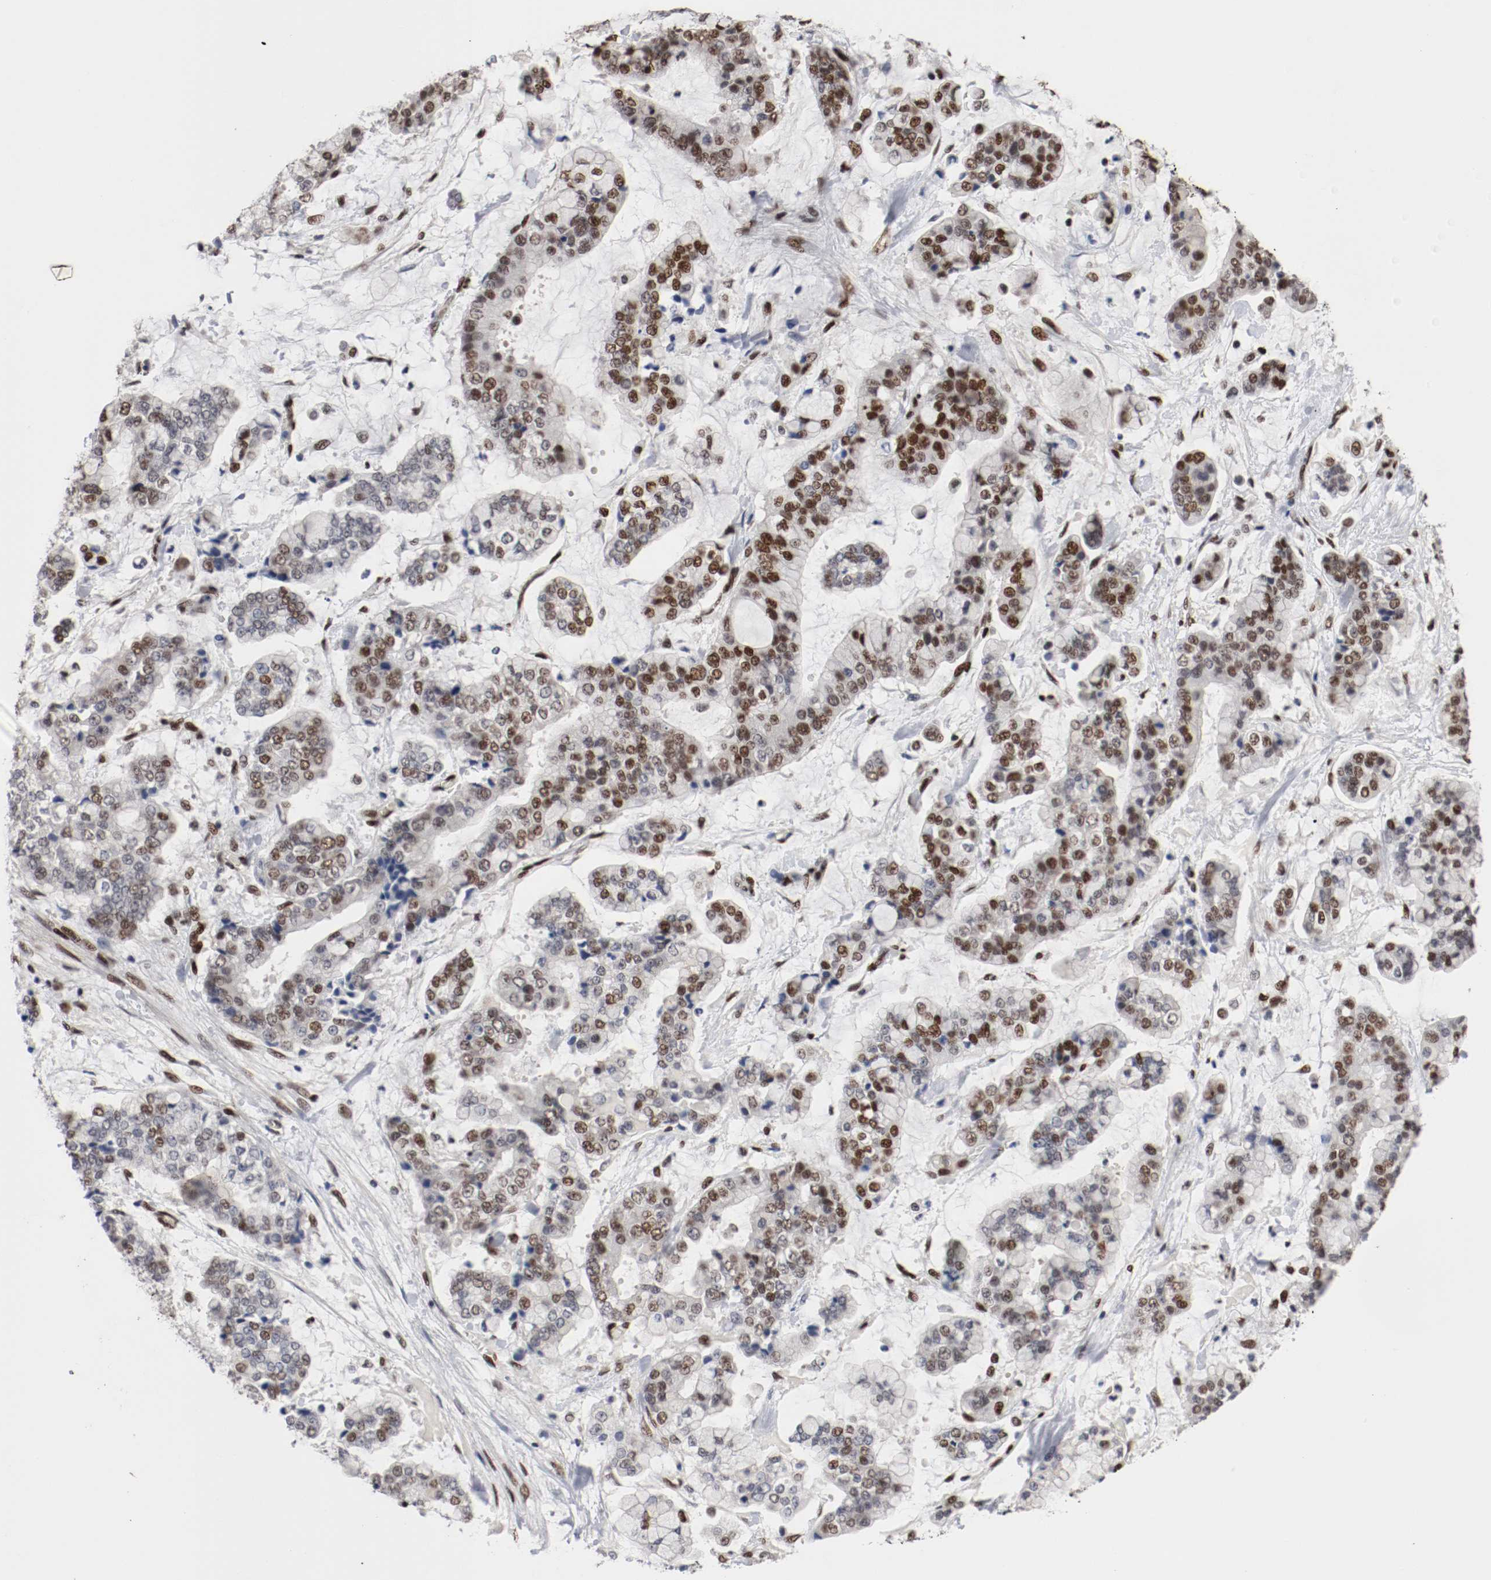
{"staining": {"intensity": "moderate", "quantity": "25%-75%", "location": "nuclear"}, "tissue": "stomach cancer", "cell_type": "Tumor cells", "image_type": "cancer", "snomed": [{"axis": "morphology", "description": "Normal tissue, NOS"}, {"axis": "morphology", "description": "Adenocarcinoma, NOS"}, {"axis": "topography", "description": "Stomach, upper"}, {"axis": "topography", "description": "Stomach"}], "caption": "Tumor cells display medium levels of moderate nuclear positivity in about 25%-75% of cells in stomach cancer. The protein is stained brown, and the nuclei are stained in blue (DAB (3,3'-diaminobenzidine) IHC with brightfield microscopy, high magnification).", "gene": "MEF2D", "patient": {"sex": "male", "age": 76}}